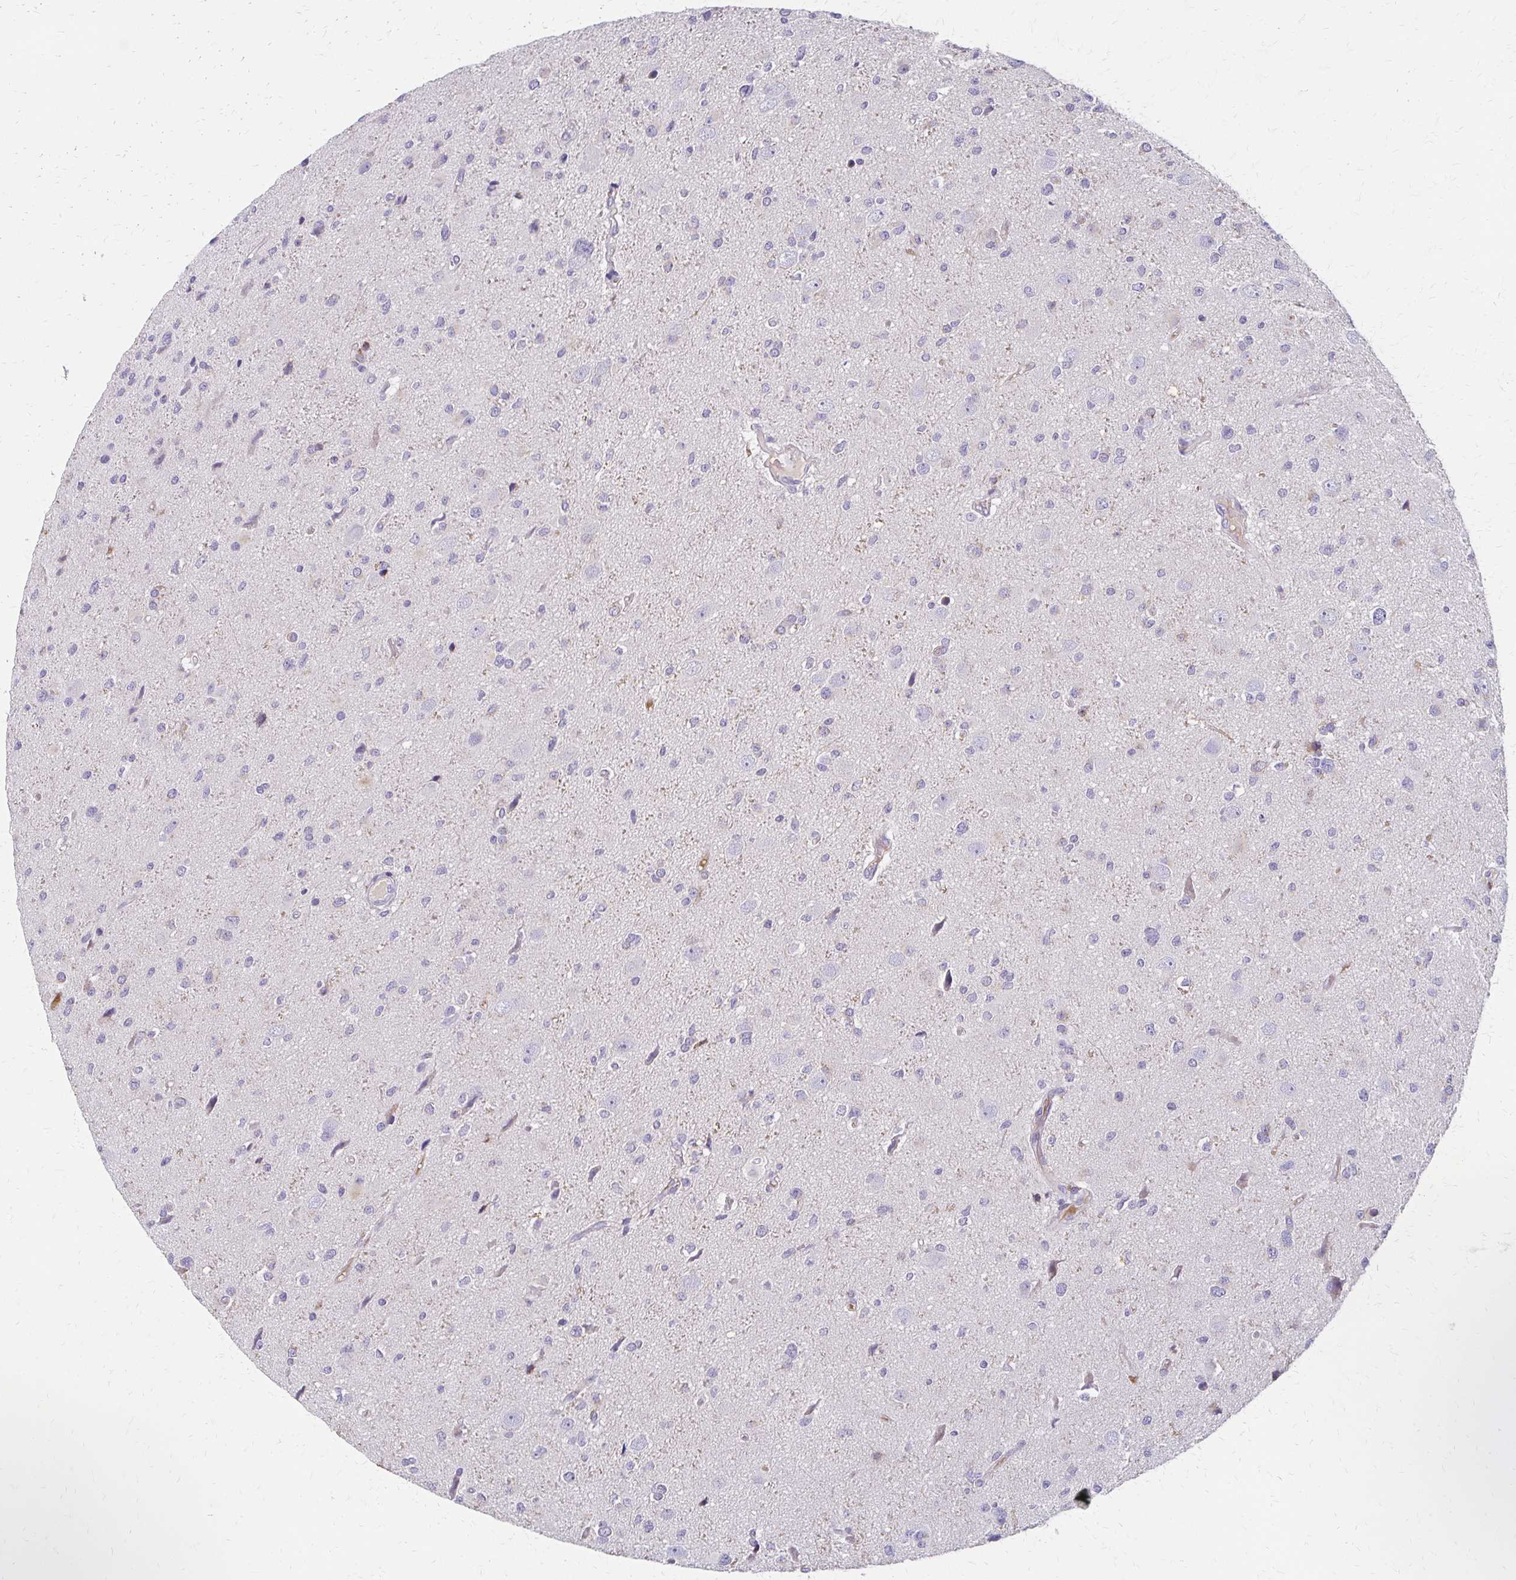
{"staining": {"intensity": "negative", "quantity": "none", "location": "none"}, "tissue": "glioma", "cell_type": "Tumor cells", "image_type": "cancer", "snomed": [{"axis": "morphology", "description": "Glioma, malignant, Low grade"}, {"axis": "topography", "description": "Brain"}], "caption": "Human glioma stained for a protein using immunohistochemistry (IHC) demonstrates no staining in tumor cells.", "gene": "BBS12", "patient": {"sex": "female", "age": 32}}